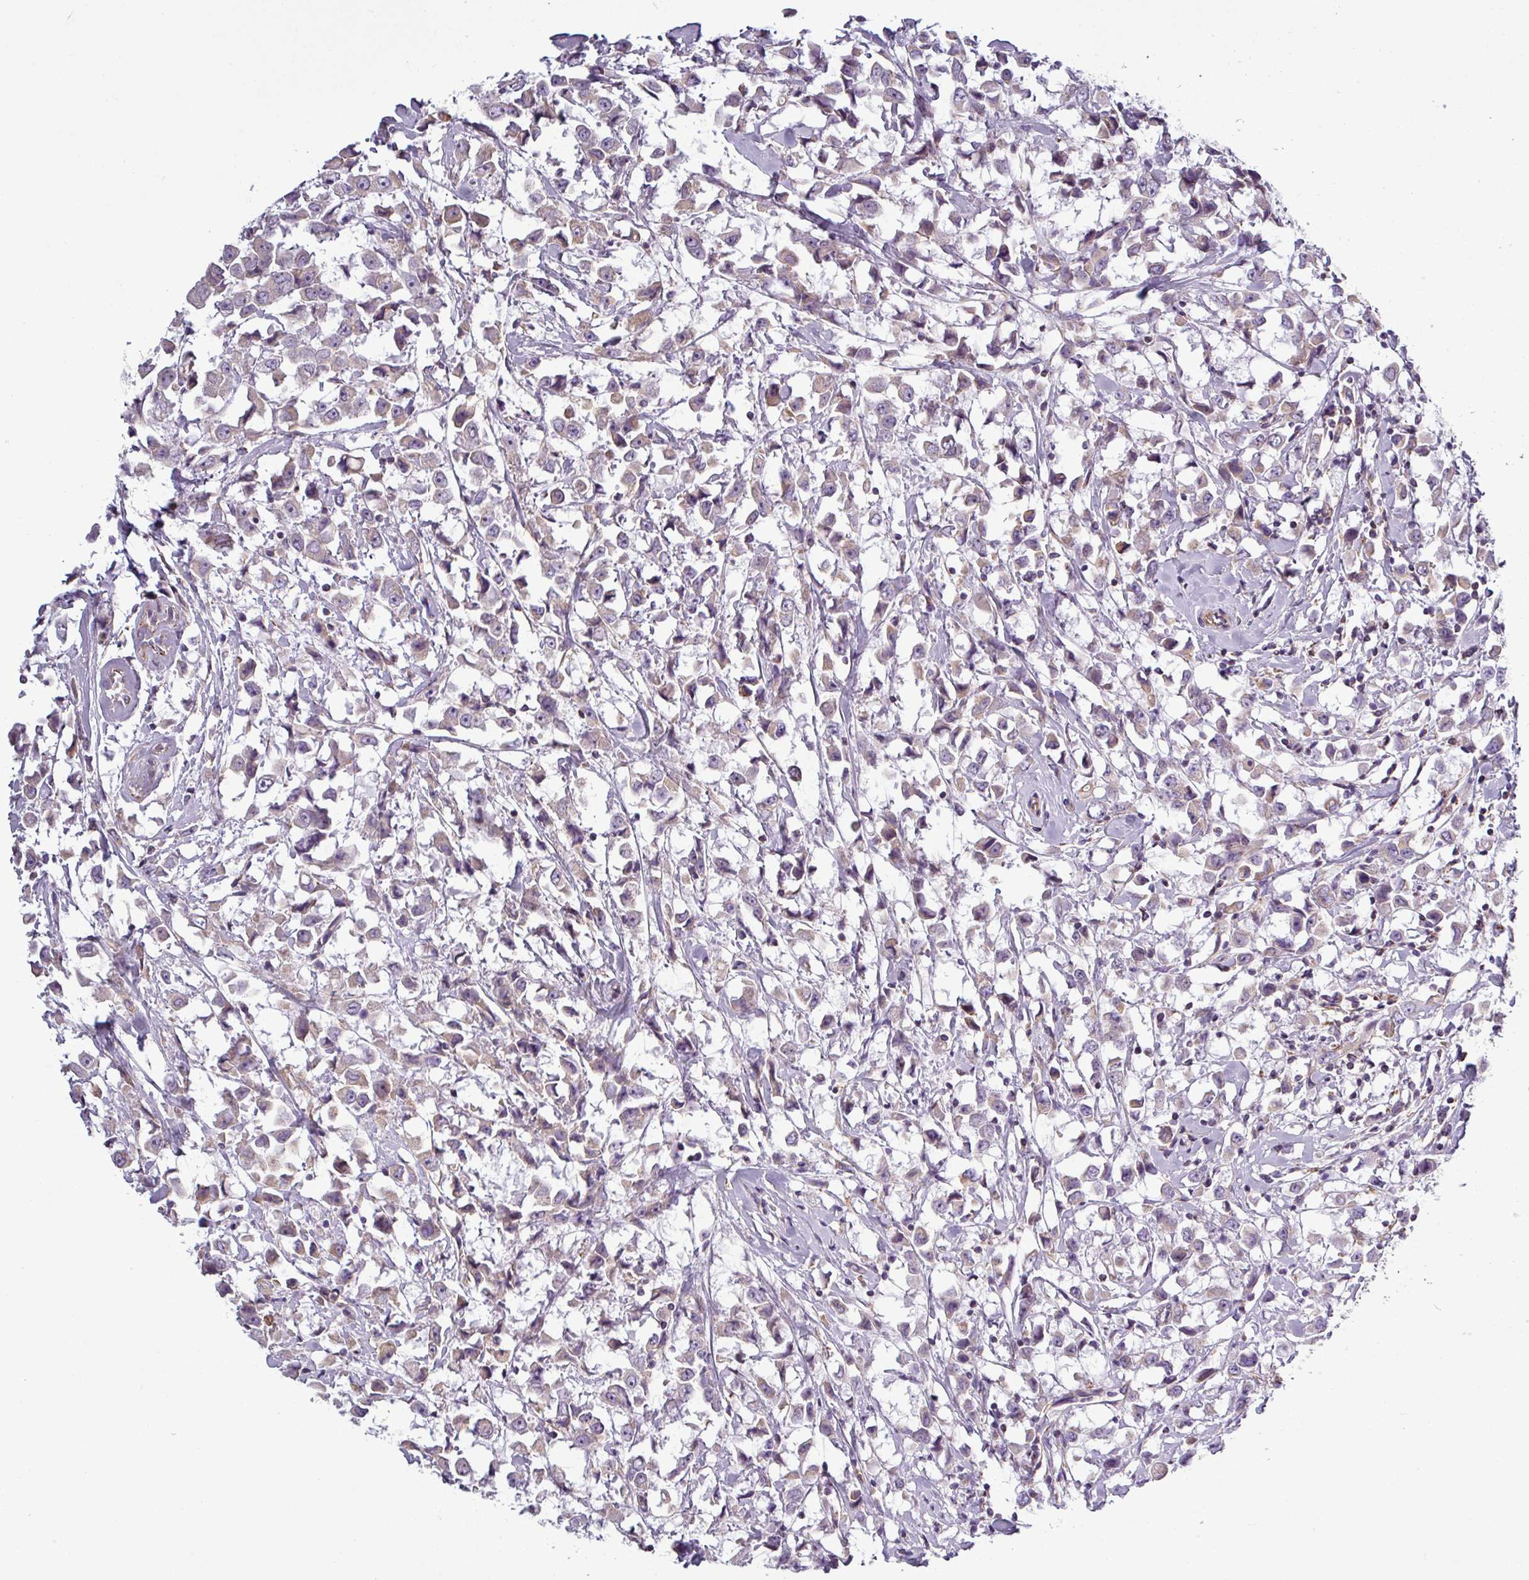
{"staining": {"intensity": "weak", "quantity": "<25%", "location": "cytoplasmic/membranous"}, "tissue": "breast cancer", "cell_type": "Tumor cells", "image_type": "cancer", "snomed": [{"axis": "morphology", "description": "Duct carcinoma"}, {"axis": "topography", "description": "Breast"}], "caption": "Protein analysis of breast infiltrating ductal carcinoma displays no significant positivity in tumor cells.", "gene": "BTN2A2", "patient": {"sex": "female", "age": 61}}